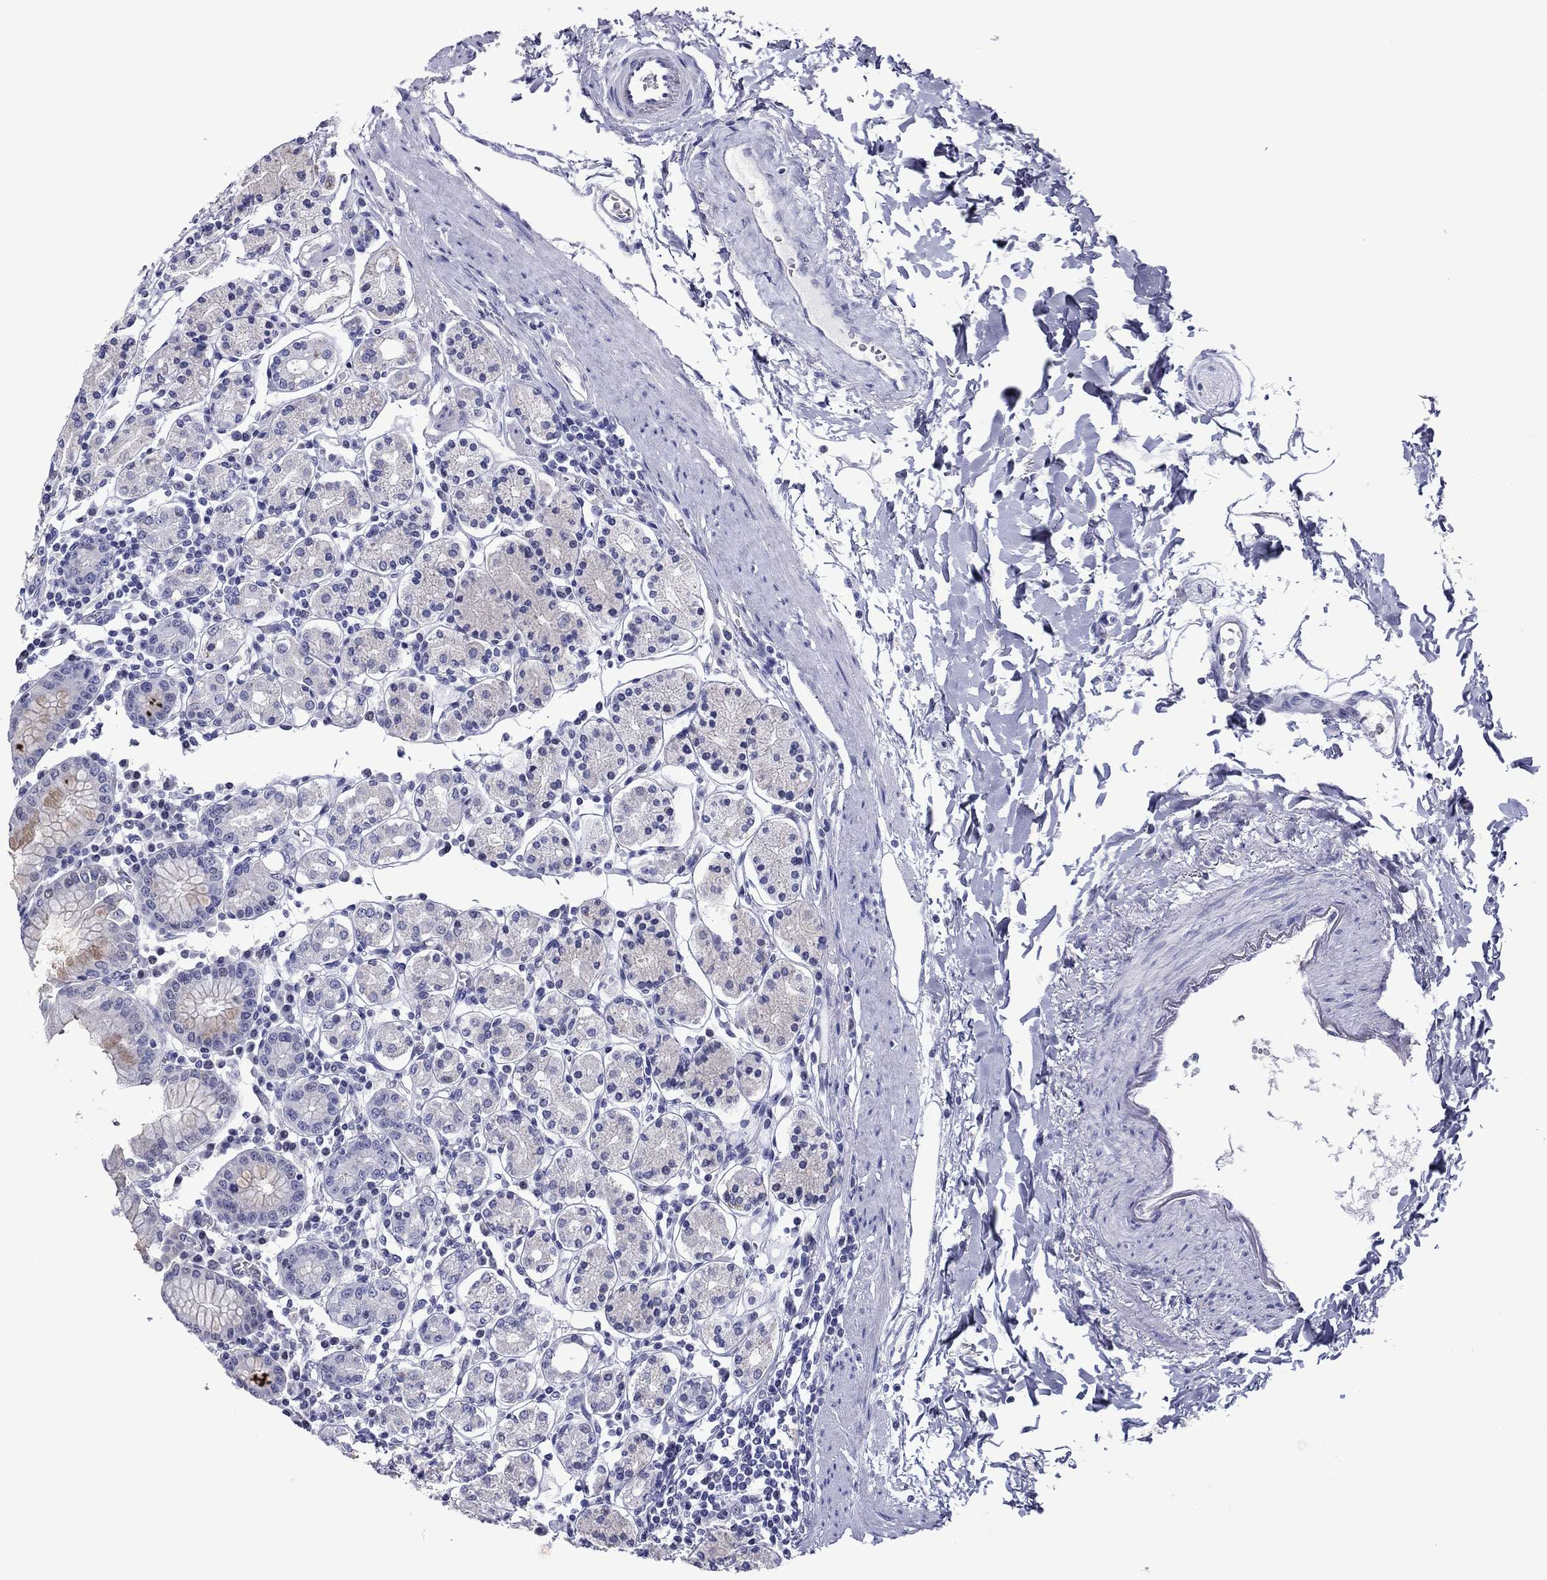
{"staining": {"intensity": "weak", "quantity": "<25%", "location": "cytoplasmic/membranous"}, "tissue": "stomach", "cell_type": "Glandular cells", "image_type": "normal", "snomed": [{"axis": "morphology", "description": "Normal tissue, NOS"}, {"axis": "topography", "description": "Stomach, upper"}, {"axis": "topography", "description": "Stomach"}], "caption": "Immunohistochemistry of normal stomach reveals no expression in glandular cells.", "gene": "PIWIL1", "patient": {"sex": "male", "age": 62}}